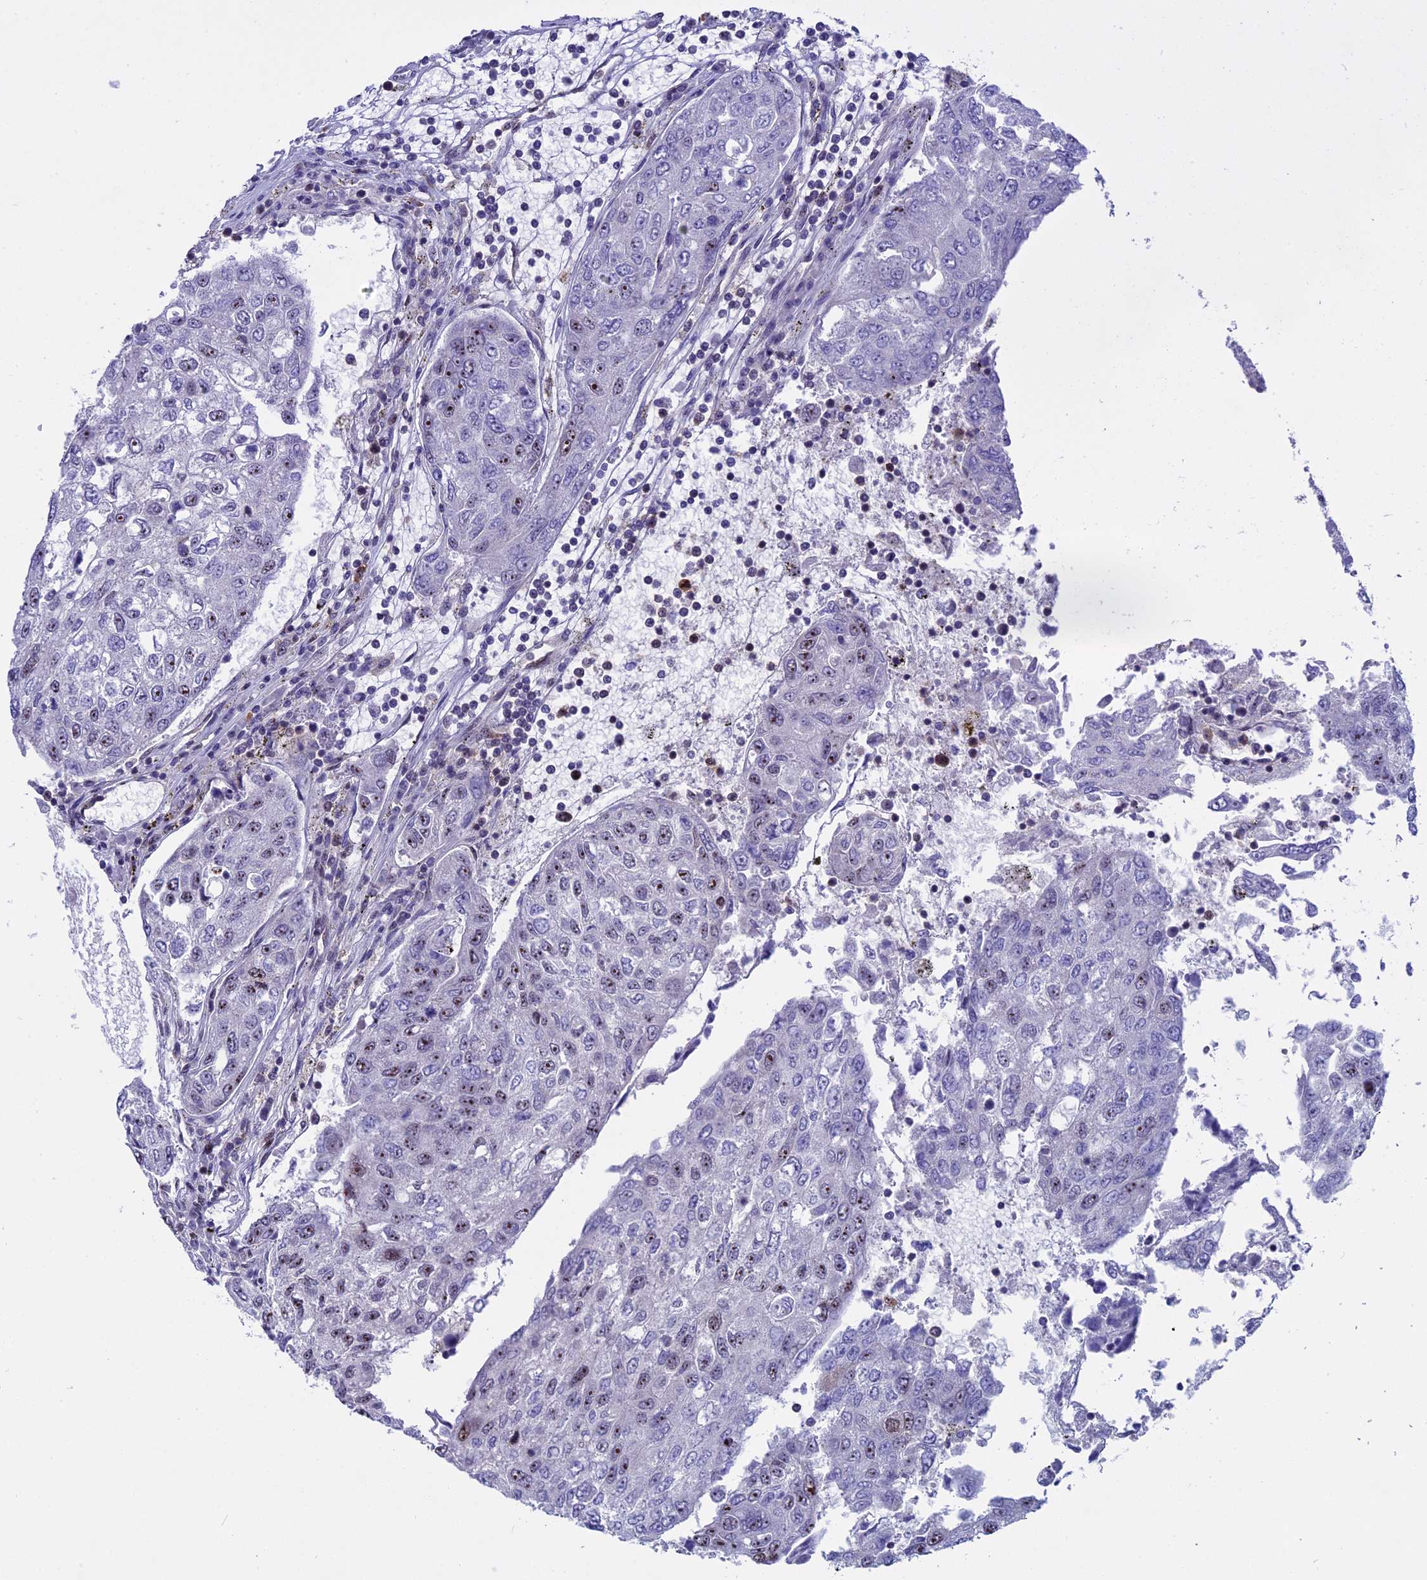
{"staining": {"intensity": "moderate", "quantity": "<25%", "location": "nuclear"}, "tissue": "urothelial cancer", "cell_type": "Tumor cells", "image_type": "cancer", "snomed": [{"axis": "morphology", "description": "Urothelial carcinoma, High grade"}, {"axis": "topography", "description": "Lymph node"}, {"axis": "topography", "description": "Urinary bladder"}], "caption": "Urothelial cancer stained for a protein (brown) shows moderate nuclear positive expression in approximately <25% of tumor cells.", "gene": "CCDC86", "patient": {"sex": "male", "age": 51}}